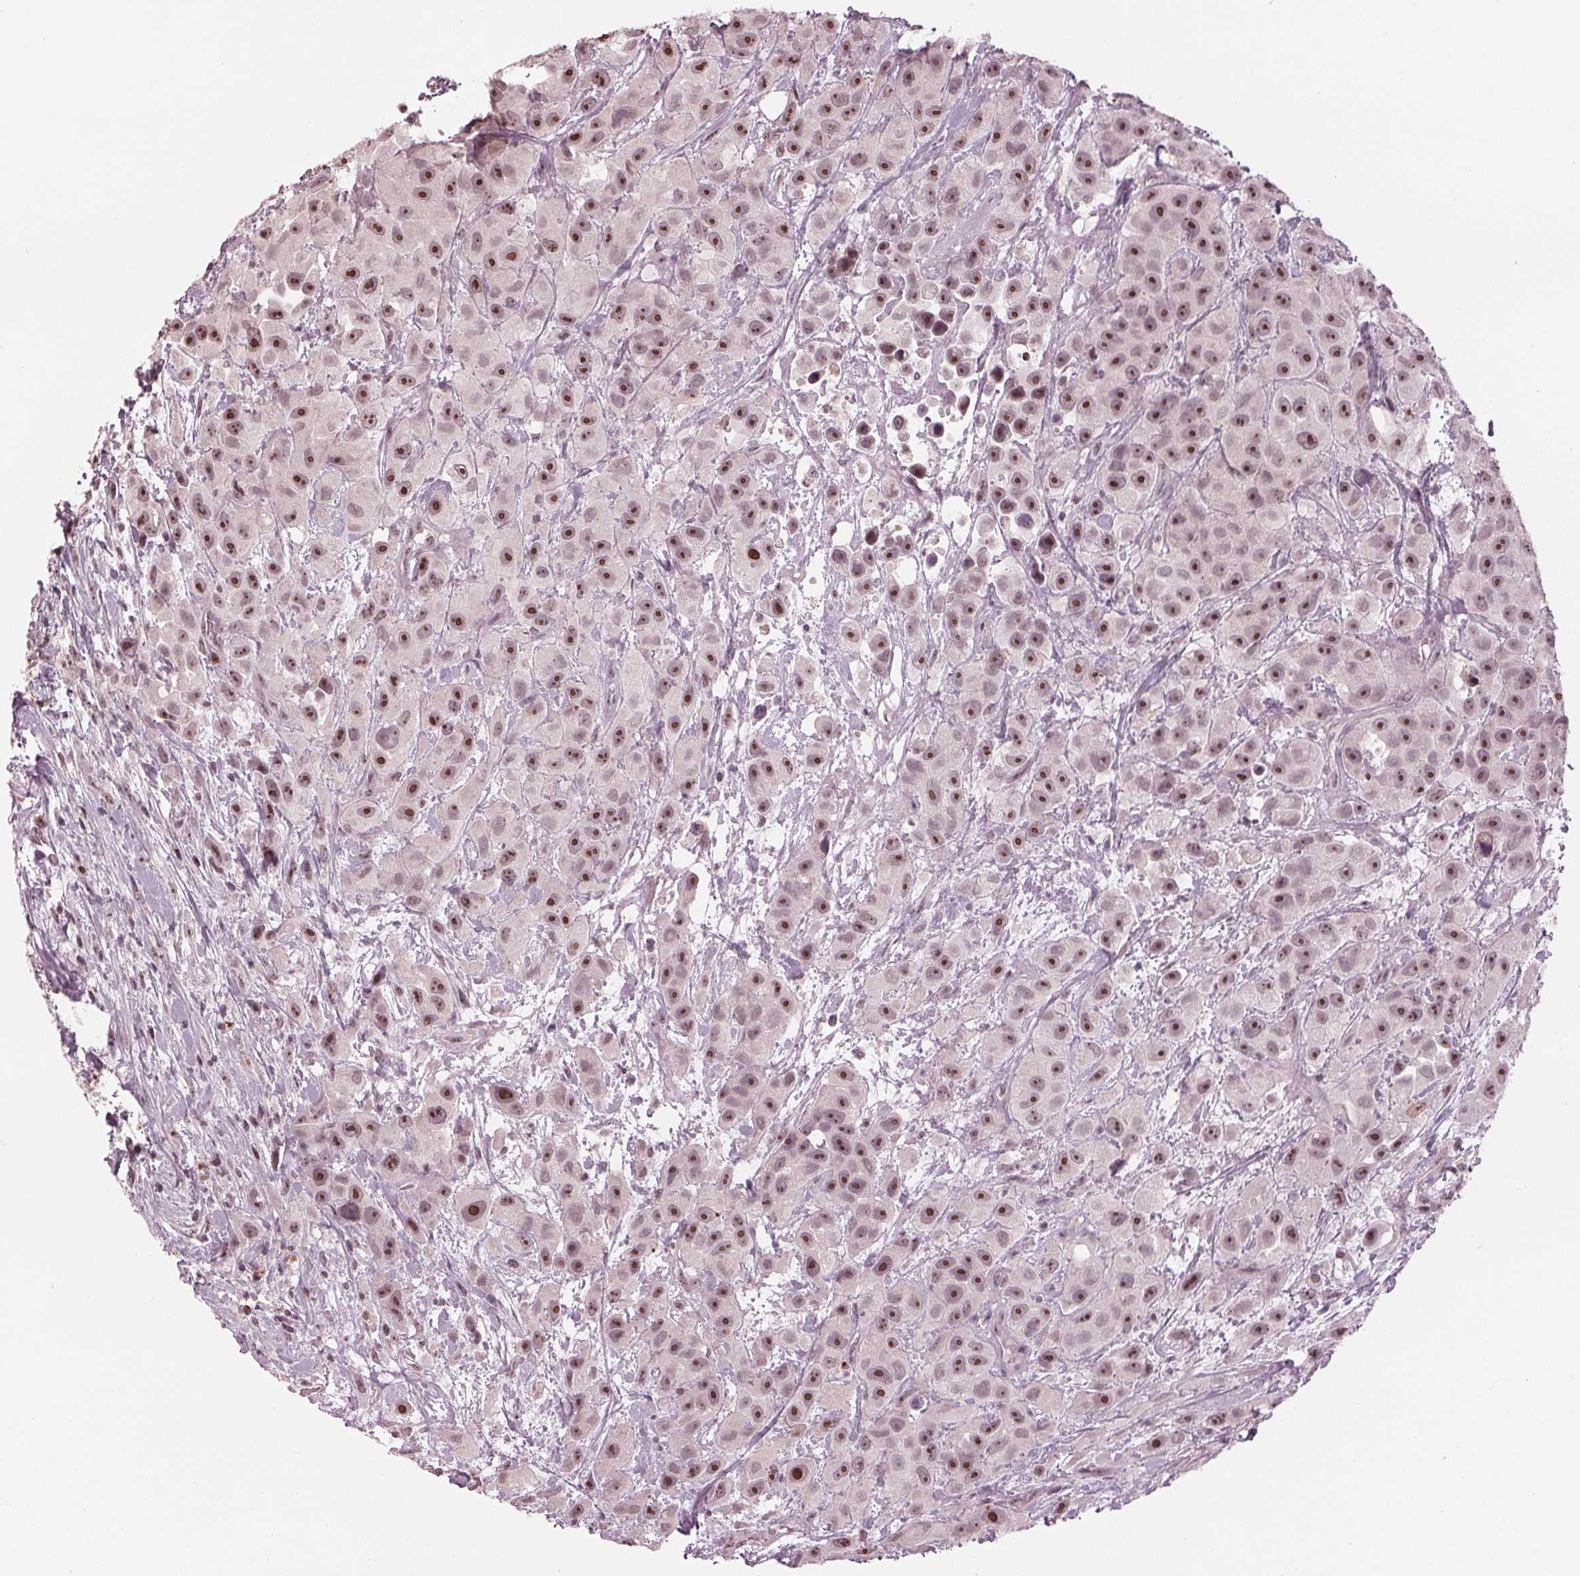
{"staining": {"intensity": "moderate", "quantity": ">75%", "location": "nuclear"}, "tissue": "urothelial cancer", "cell_type": "Tumor cells", "image_type": "cancer", "snomed": [{"axis": "morphology", "description": "Urothelial carcinoma, High grade"}, {"axis": "topography", "description": "Urinary bladder"}], "caption": "Immunohistochemical staining of urothelial cancer exhibits medium levels of moderate nuclear staining in about >75% of tumor cells.", "gene": "SLX4", "patient": {"sex": "male", "age": 79}}